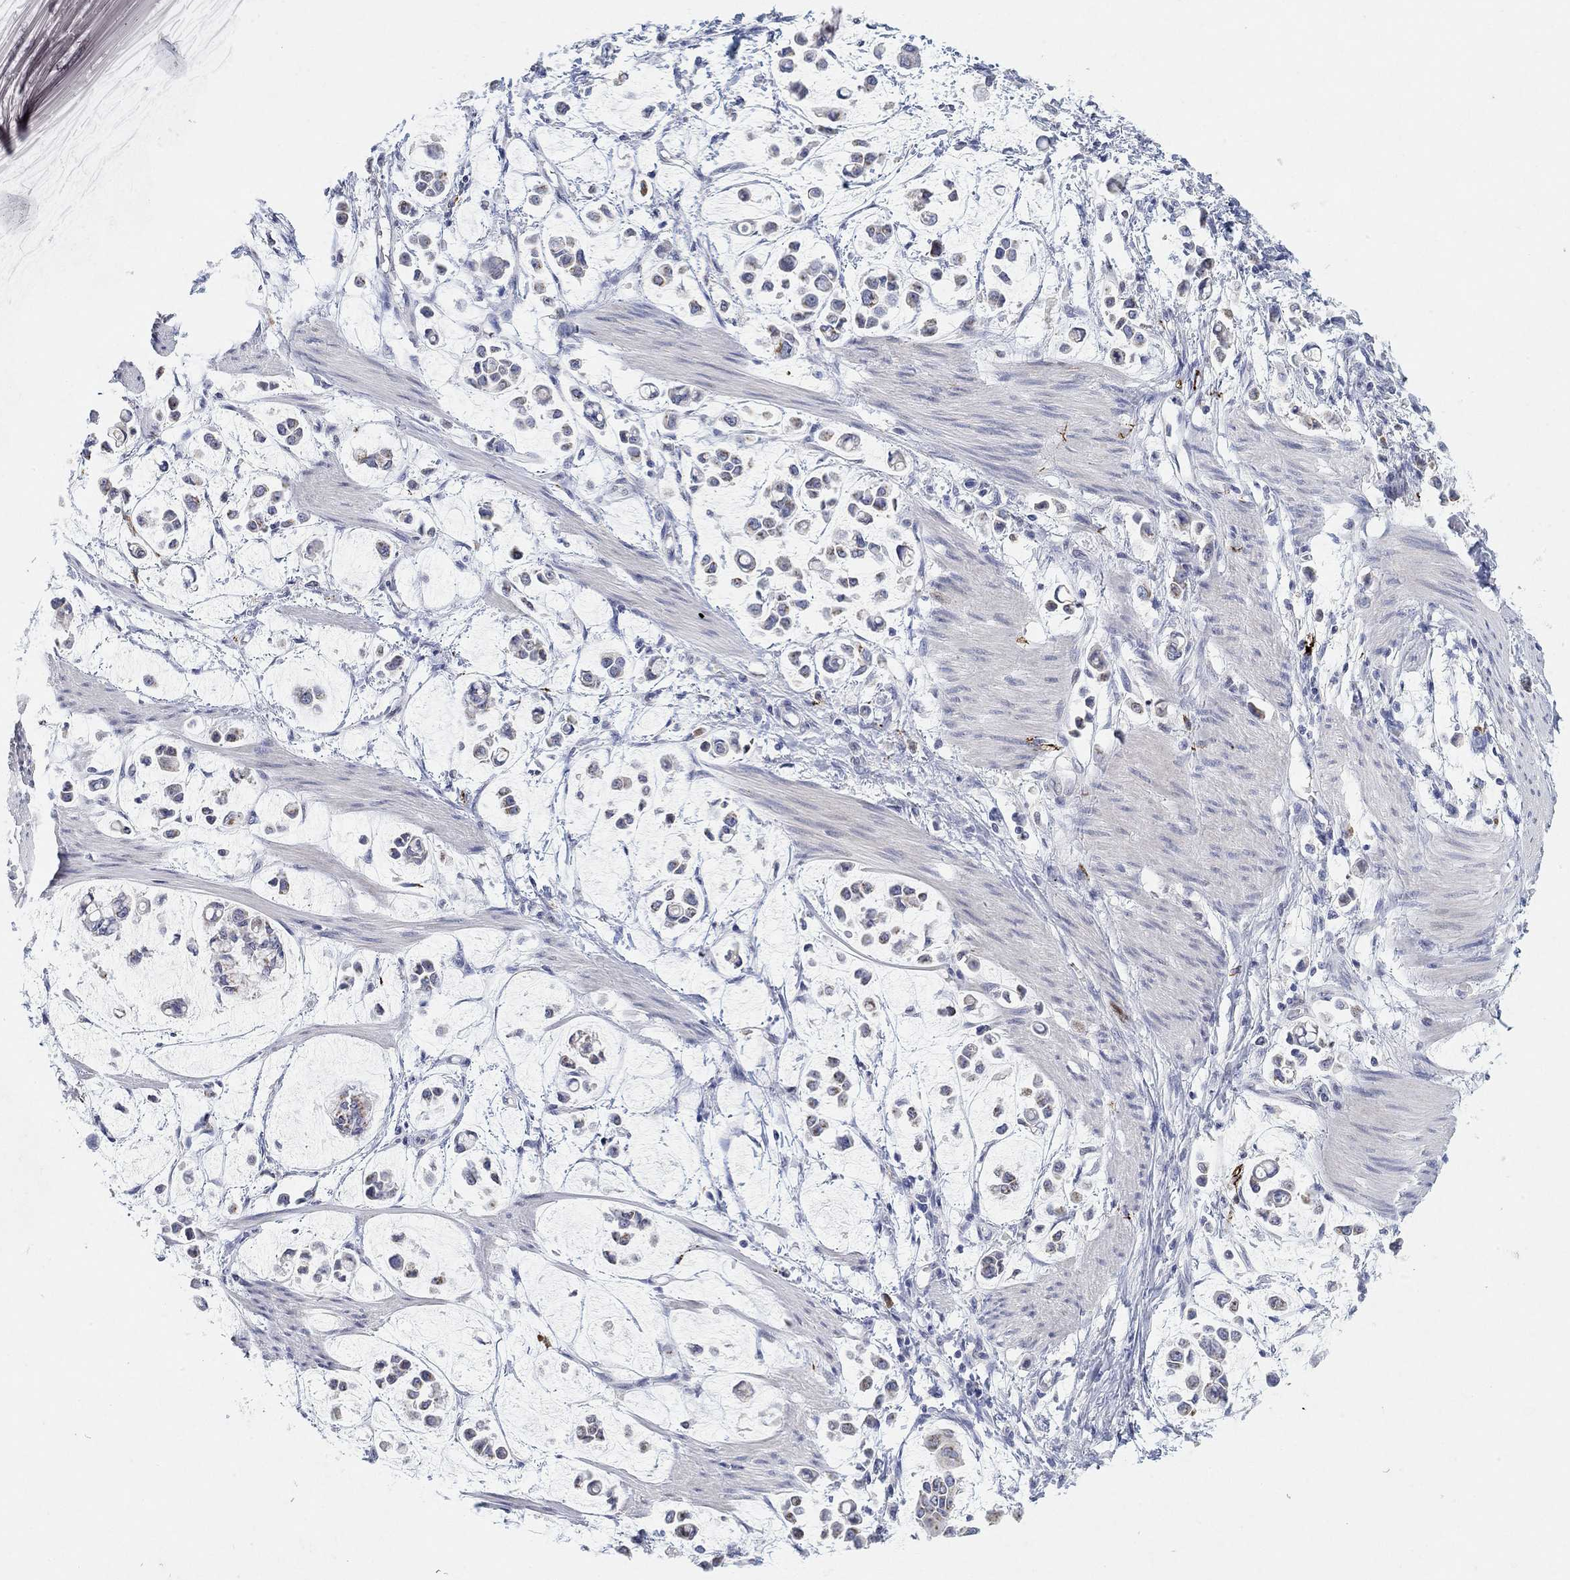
{"staining": {"intensity": "negative", "quantity": "none", "location": "none"}, "tissue": "stomach cancer", "cell_type": "Tumor cells", "image_type": "cancer", "snomed": [{"axis": "morphology", "description": "Adenocarcinoma, NOS"}, {"axis": "topography", "description": "Stomach"}], "caption": "Stomach adenocarcinoma stained for a protein using immunohistochemistry shows no expression tumor cells.", "gene": "VAT1L", "patient": {"sex": "male", "age": 82}}